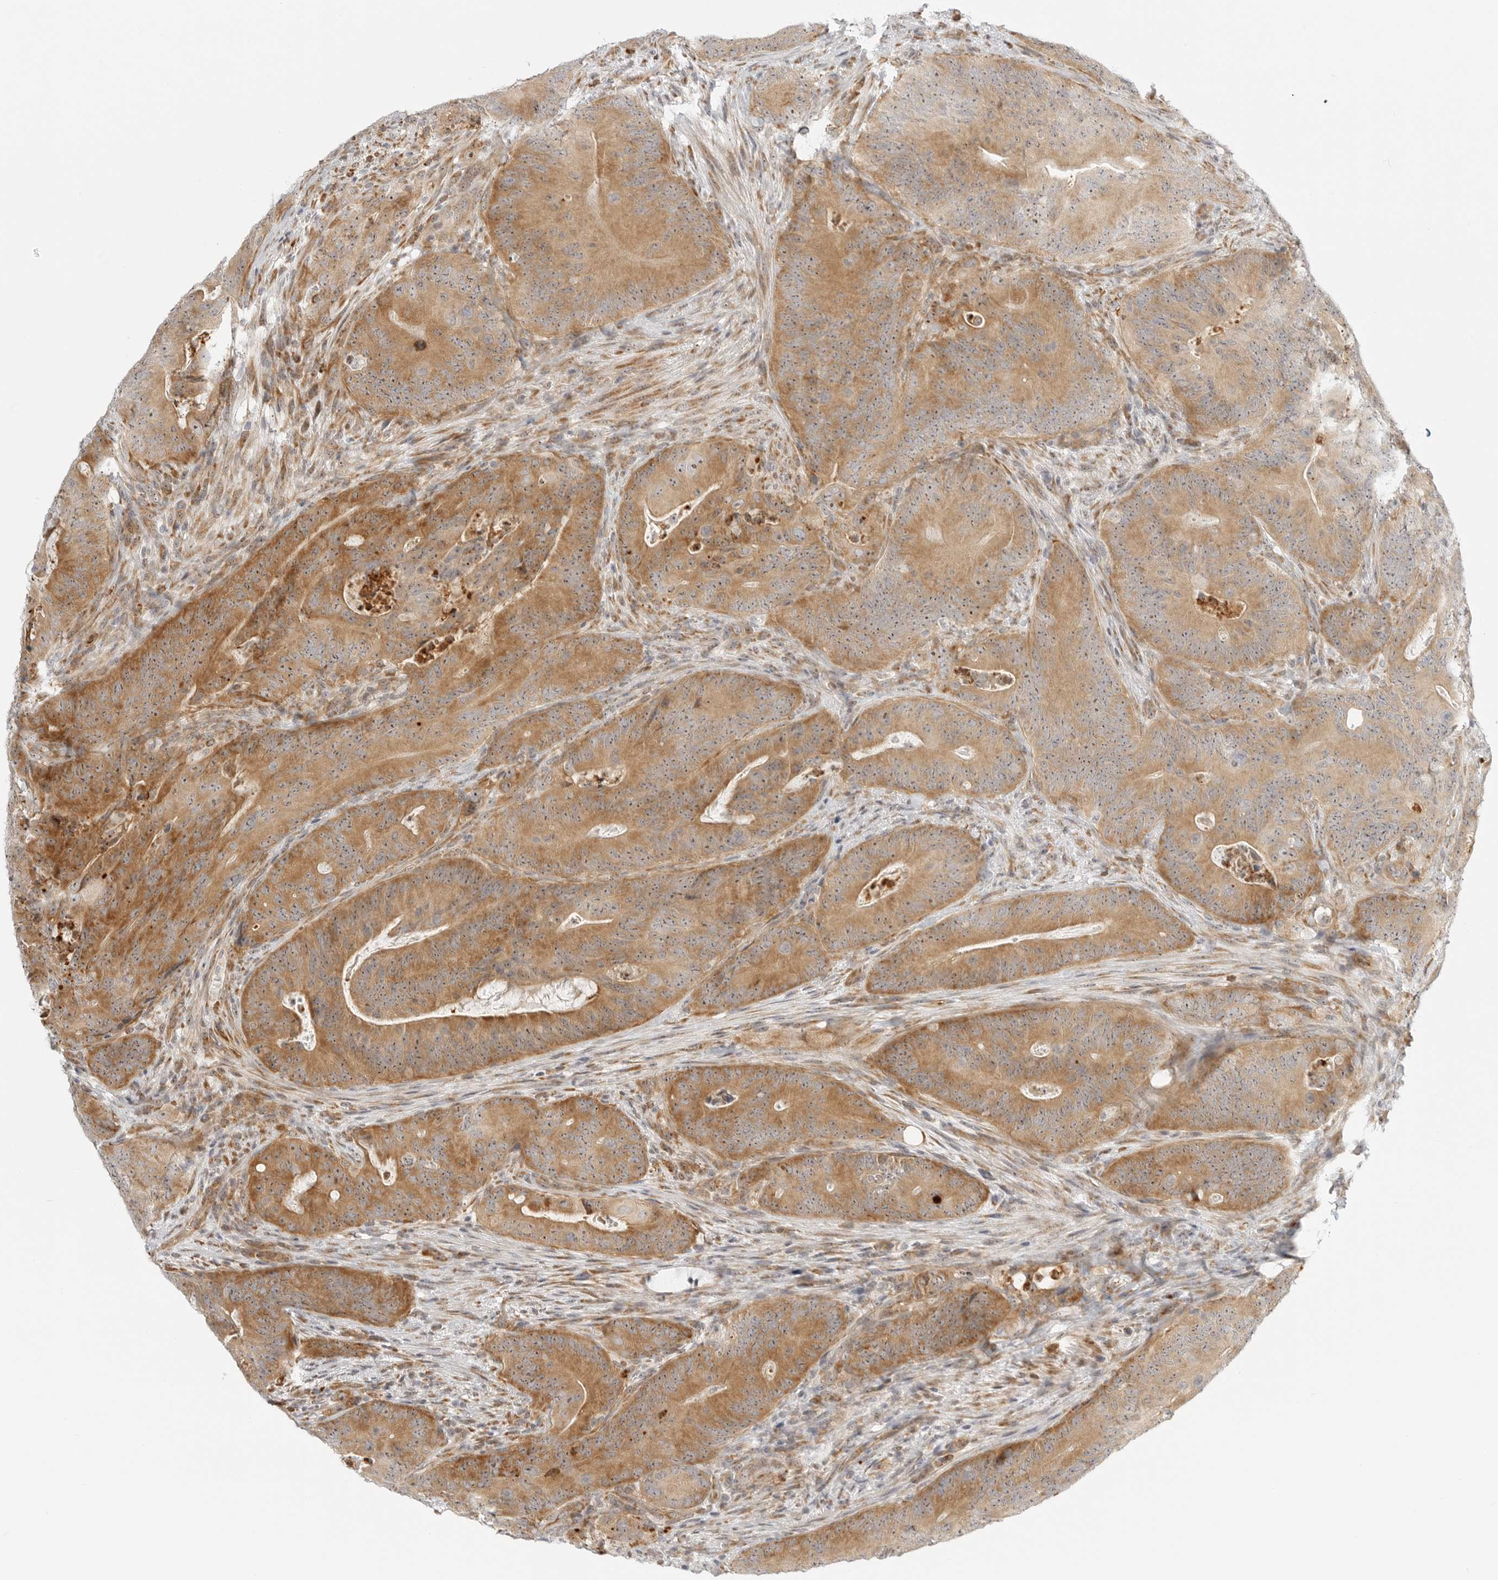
{"staining": {"intensity": "moderate", "quantity": ">75%", "location": "cytoplasmic/membranous,nuclear"}, "tissue": "colorectal cancer", "cell_type": "Tumor cells", "image_type": "cancer", "snomed": [{"axis": "morphology", "description": "Normal tissue, NOS"}, {"axis": "topography", "description": "Colon"}], "caption": "DAB immunohistochemical staining of human colorectal cancer demonstrates moderate cytoplasmic/membranous and nuclear protein positivity in approximately >75% of tumor cells.", "gene": "DSCC1", "patient": {"sex": "female", "age": 82}}